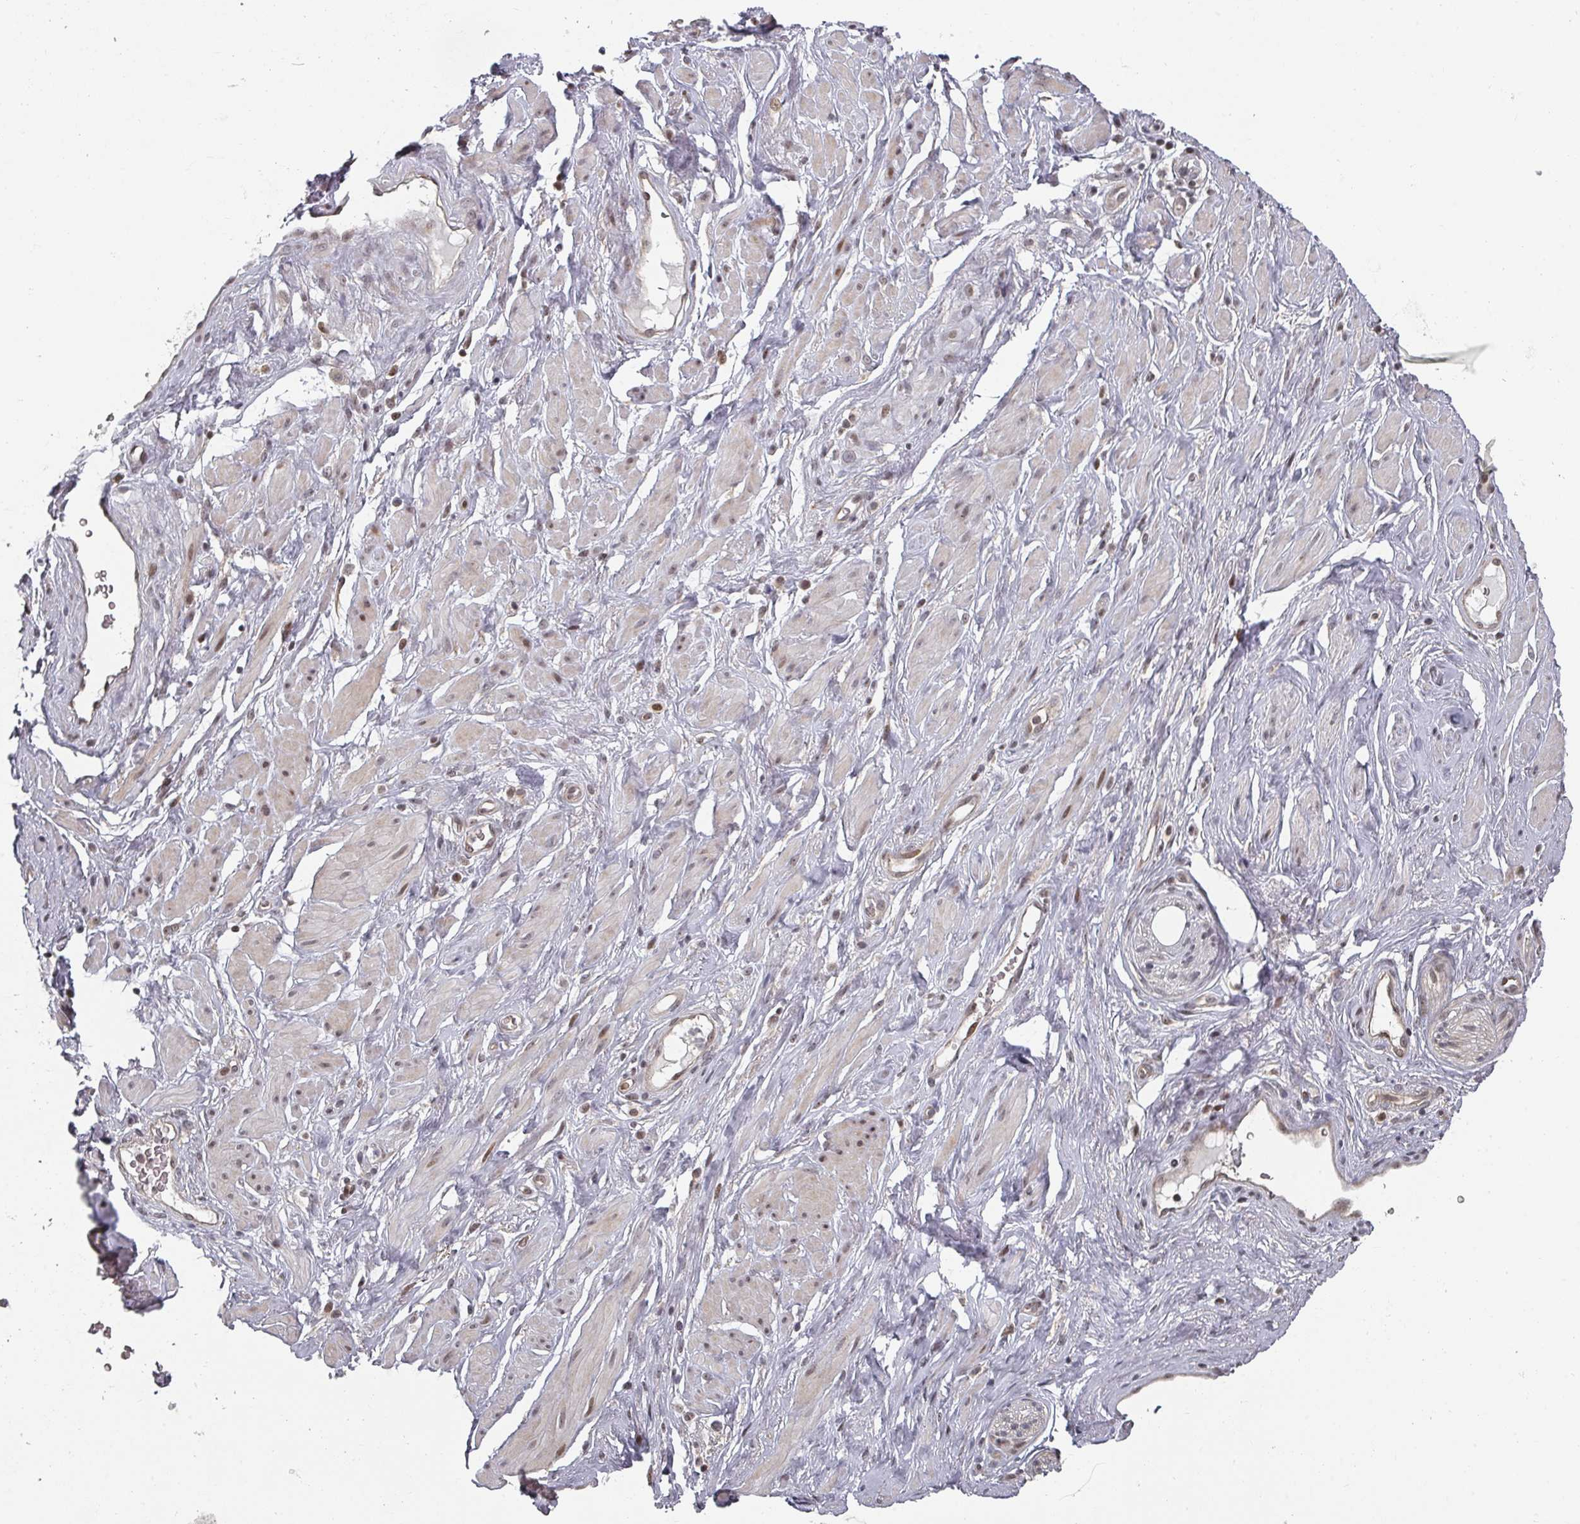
{"staining": {"intensity": "weak", "quantity": ">75%", "location": "cytoplasmic/membranous"}, "tissue": "adipose tissue", "cell_type": "Adipocytes", "image_type": "normal", "snomed": [{"axis": "morphology", "description": "Normal tissue, NOS"}, {"axis": "morphology", "description": "Adenocarcinoma, NOS"}, {"axis": "topography", "description": "Rectum"}, {"axis": "topography", "description": "Vagina"}, {"axis": "topography", "description": "Peripheral nerve tissue"}], "caption": "Adipose tissue stained with DAB immunohistochemistry displays low levels of weak cytoplasmic/membranous staining in about >75% of adipocytes. Using DAB (brown) and hematoxylin (blue) stains, captured at high magnification using brightfield microscopy.", "gene": "KIF1C", "patient": {"sex": "female", "age": 71}}